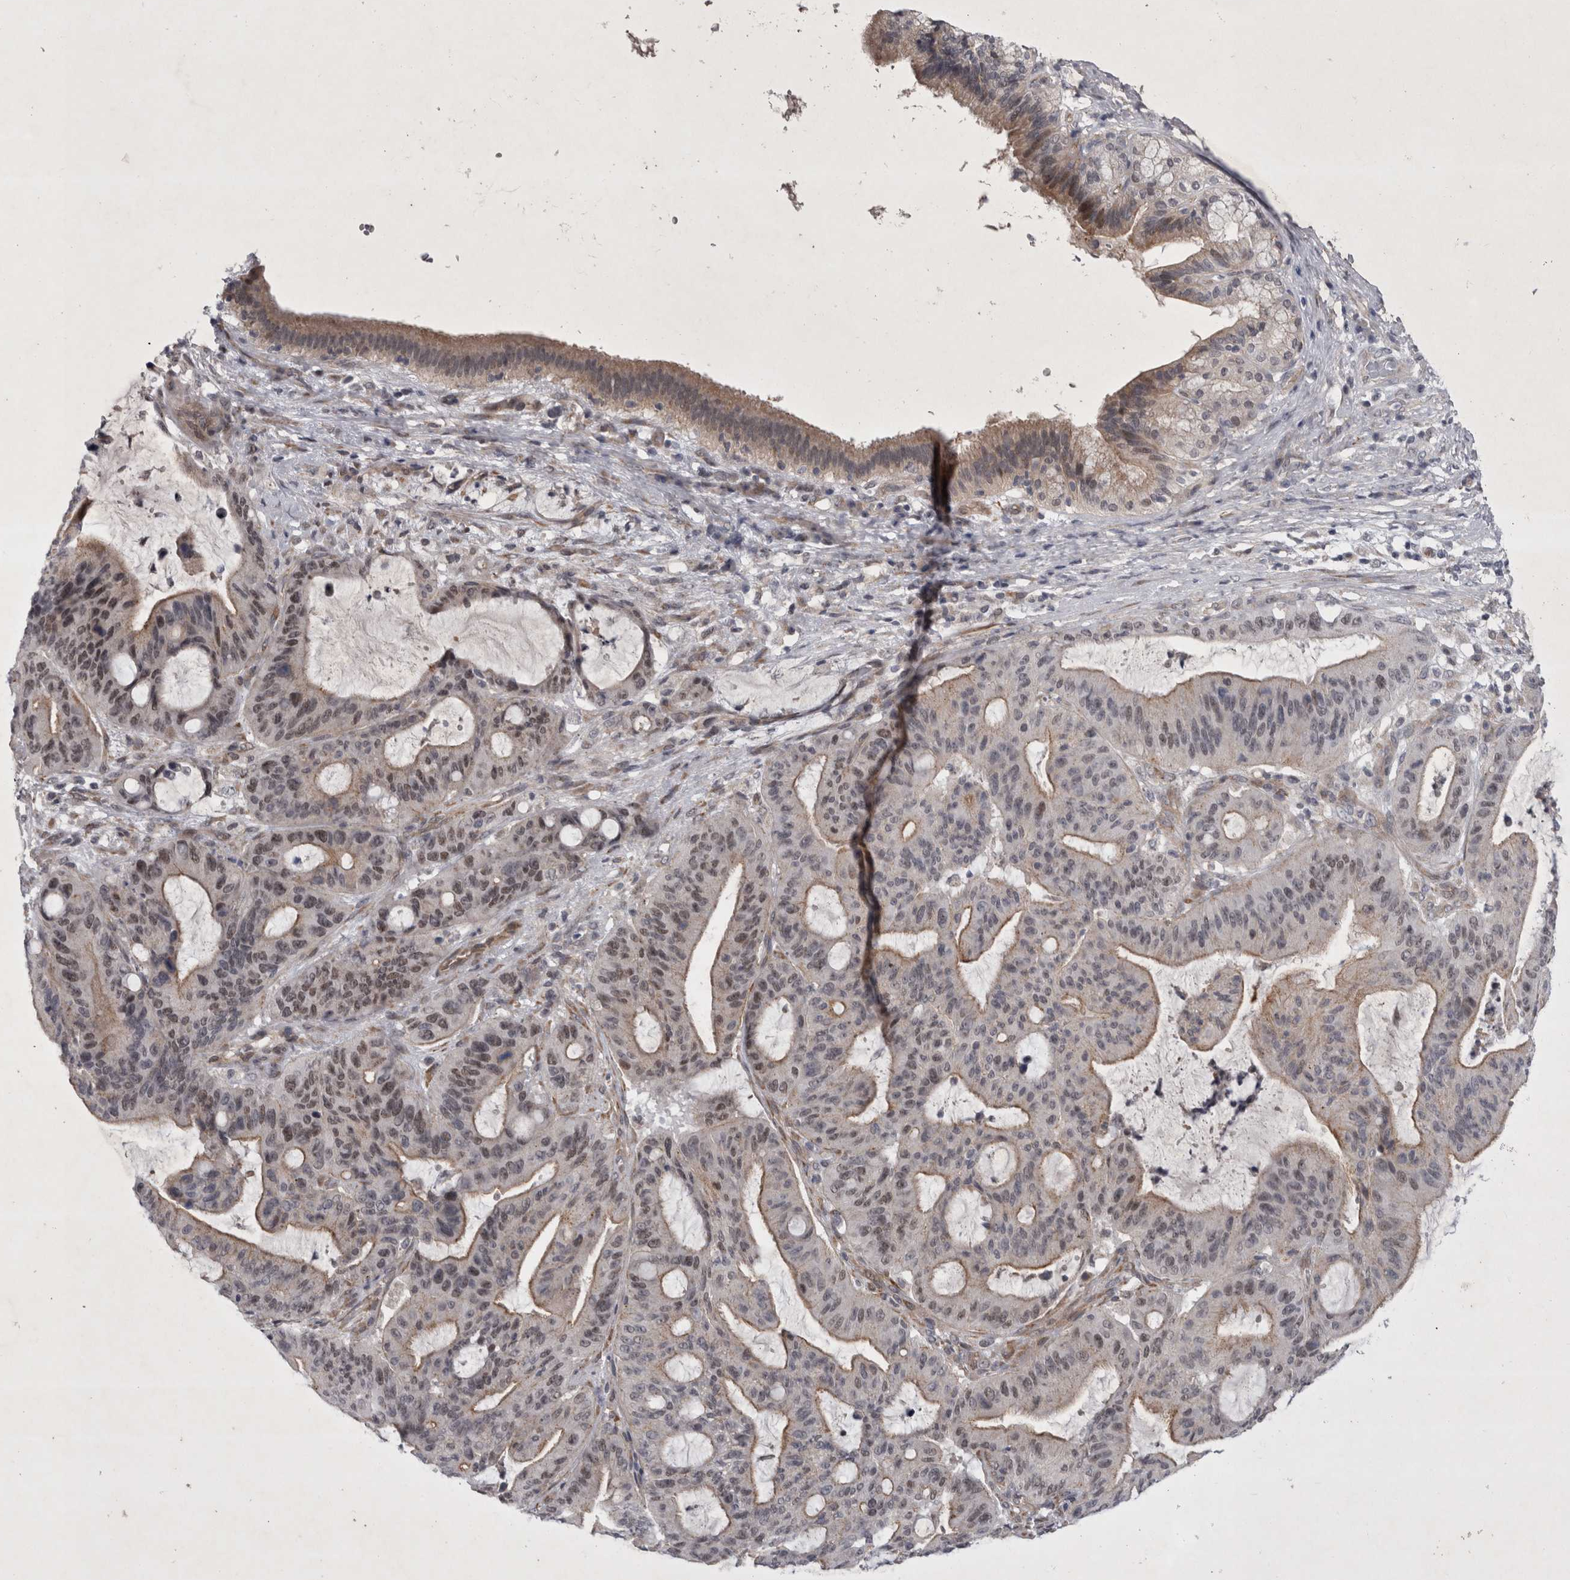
{"staining": {"intensity": "weak", "quantity": ">75%", "location": "cytoplasmic/membranous,nuclear"}, "tissue": "liver cancer", "cell_type": "Tumor cells", "image_type": "cancer", "snomed": [{"axis": "morphology", "description": "Normal tissue, NOS"}, {"axis": "morphology", "description": "Cholangiocarcinoma"}, {"axis": "topography", "description": "Liver"}, {"axis": "topography", "description": "Peripheral nerve tissue"}], "caption": "Weak cytoplasmic/membranous and nuclear expression is identified in about >75% of tumor cells in liver cancer. (DAB (3,3'-diaminobenzidine) IHC, brown staining for protein, blue staining for nuclei).", "gene": "PARP11", "patient": {"sex": "female", "age": 73}}